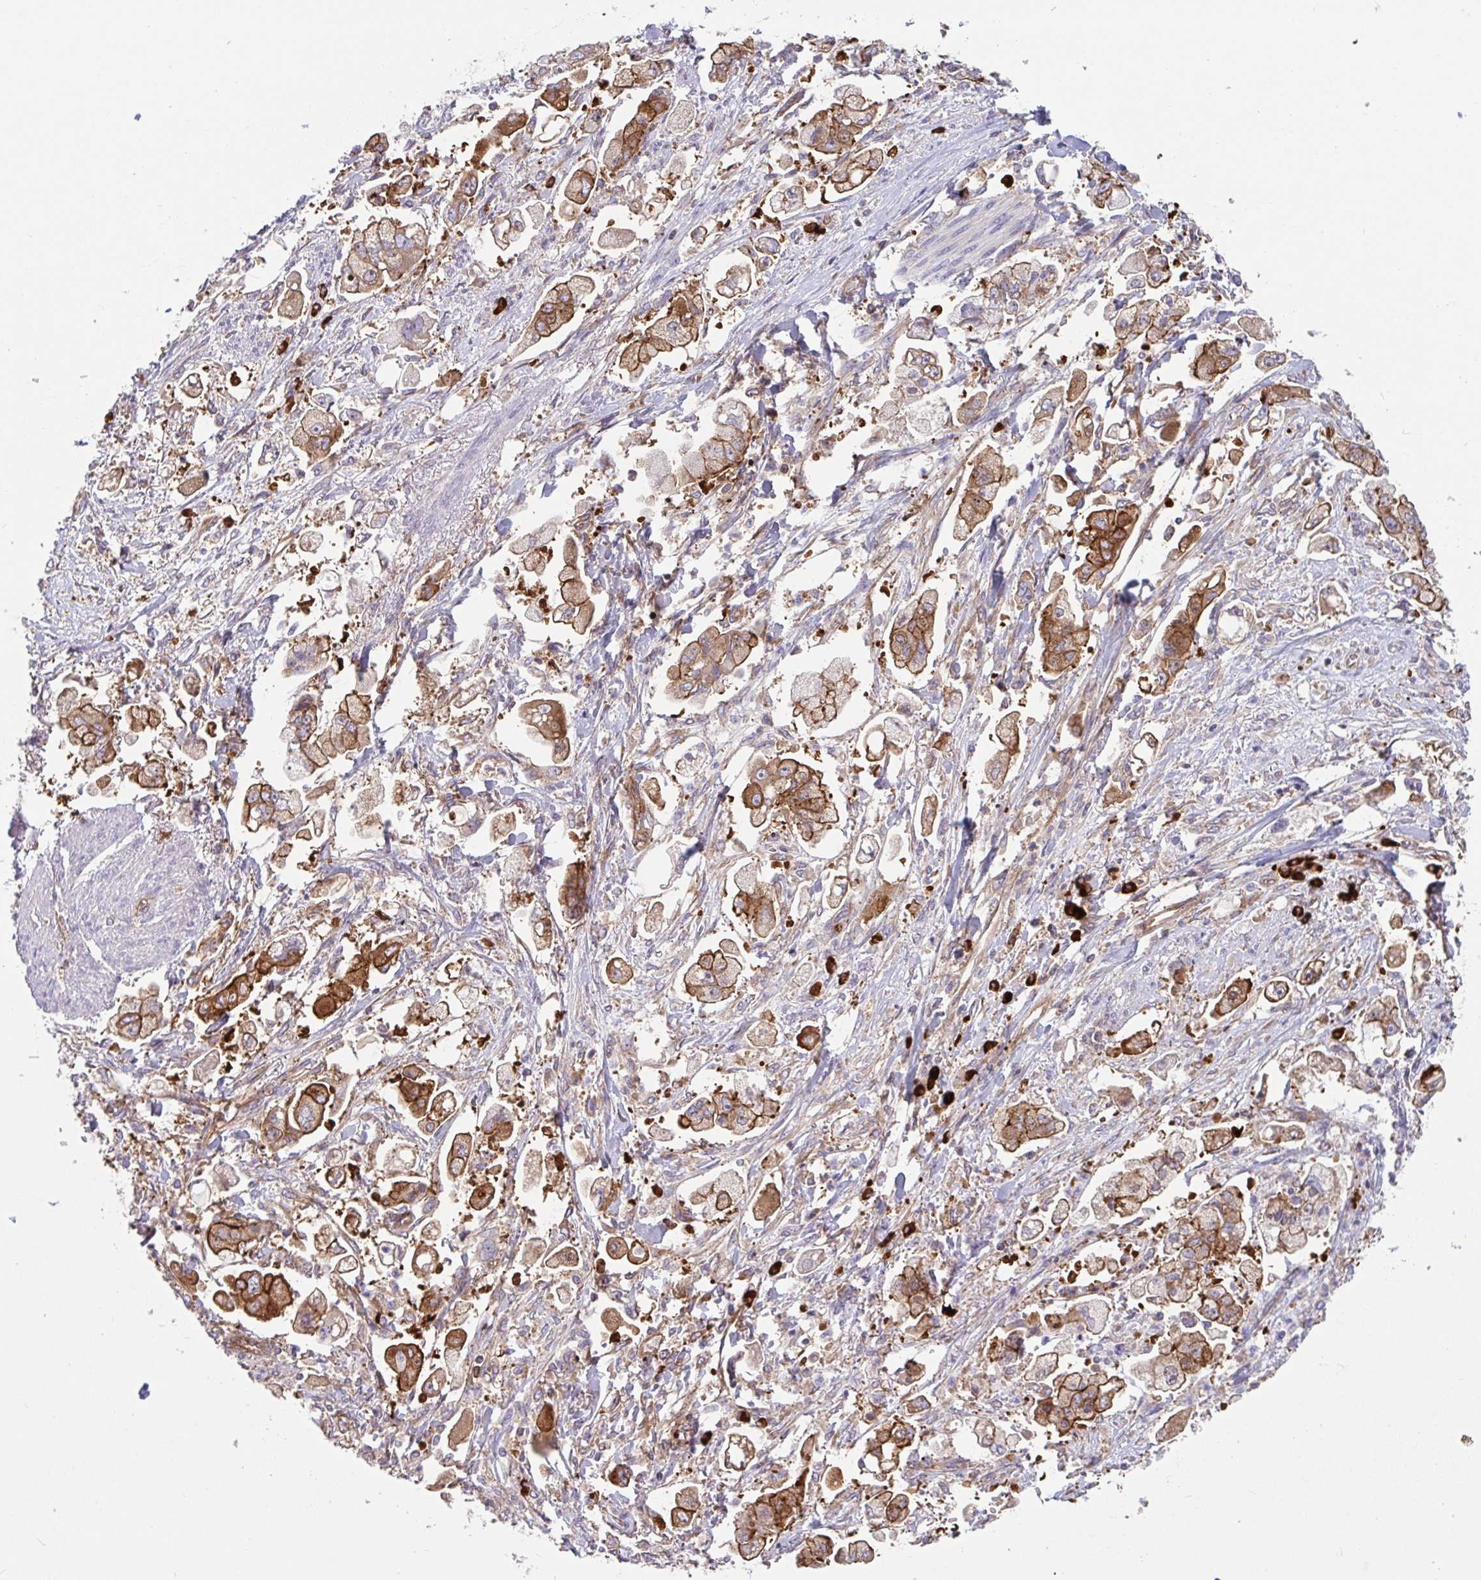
{"staining": {"intensity": "moderate", "quantity": ">75%", "location": "cytoplasmic/membranous"}, "tissue": "stomach cancer", "cell_type": "Tumor cells", "image_type": "cancer", "snomed": [{"axis": "morphology", "description": "Adenocarcinoma, NOS"}, {"axis": "topography", "description": "Stomach"}], "caption": "IHC of stomach cancer (adenocarcinoma) exhibits medium levels of moderate cytoplasmic/membranous positivity in about >75% of tumor cells. (brown staining indicates protein expression, while blue staining denotes nuclei).", "gene": "YARS2", "patient": {"sex": "male", "age": 62}}